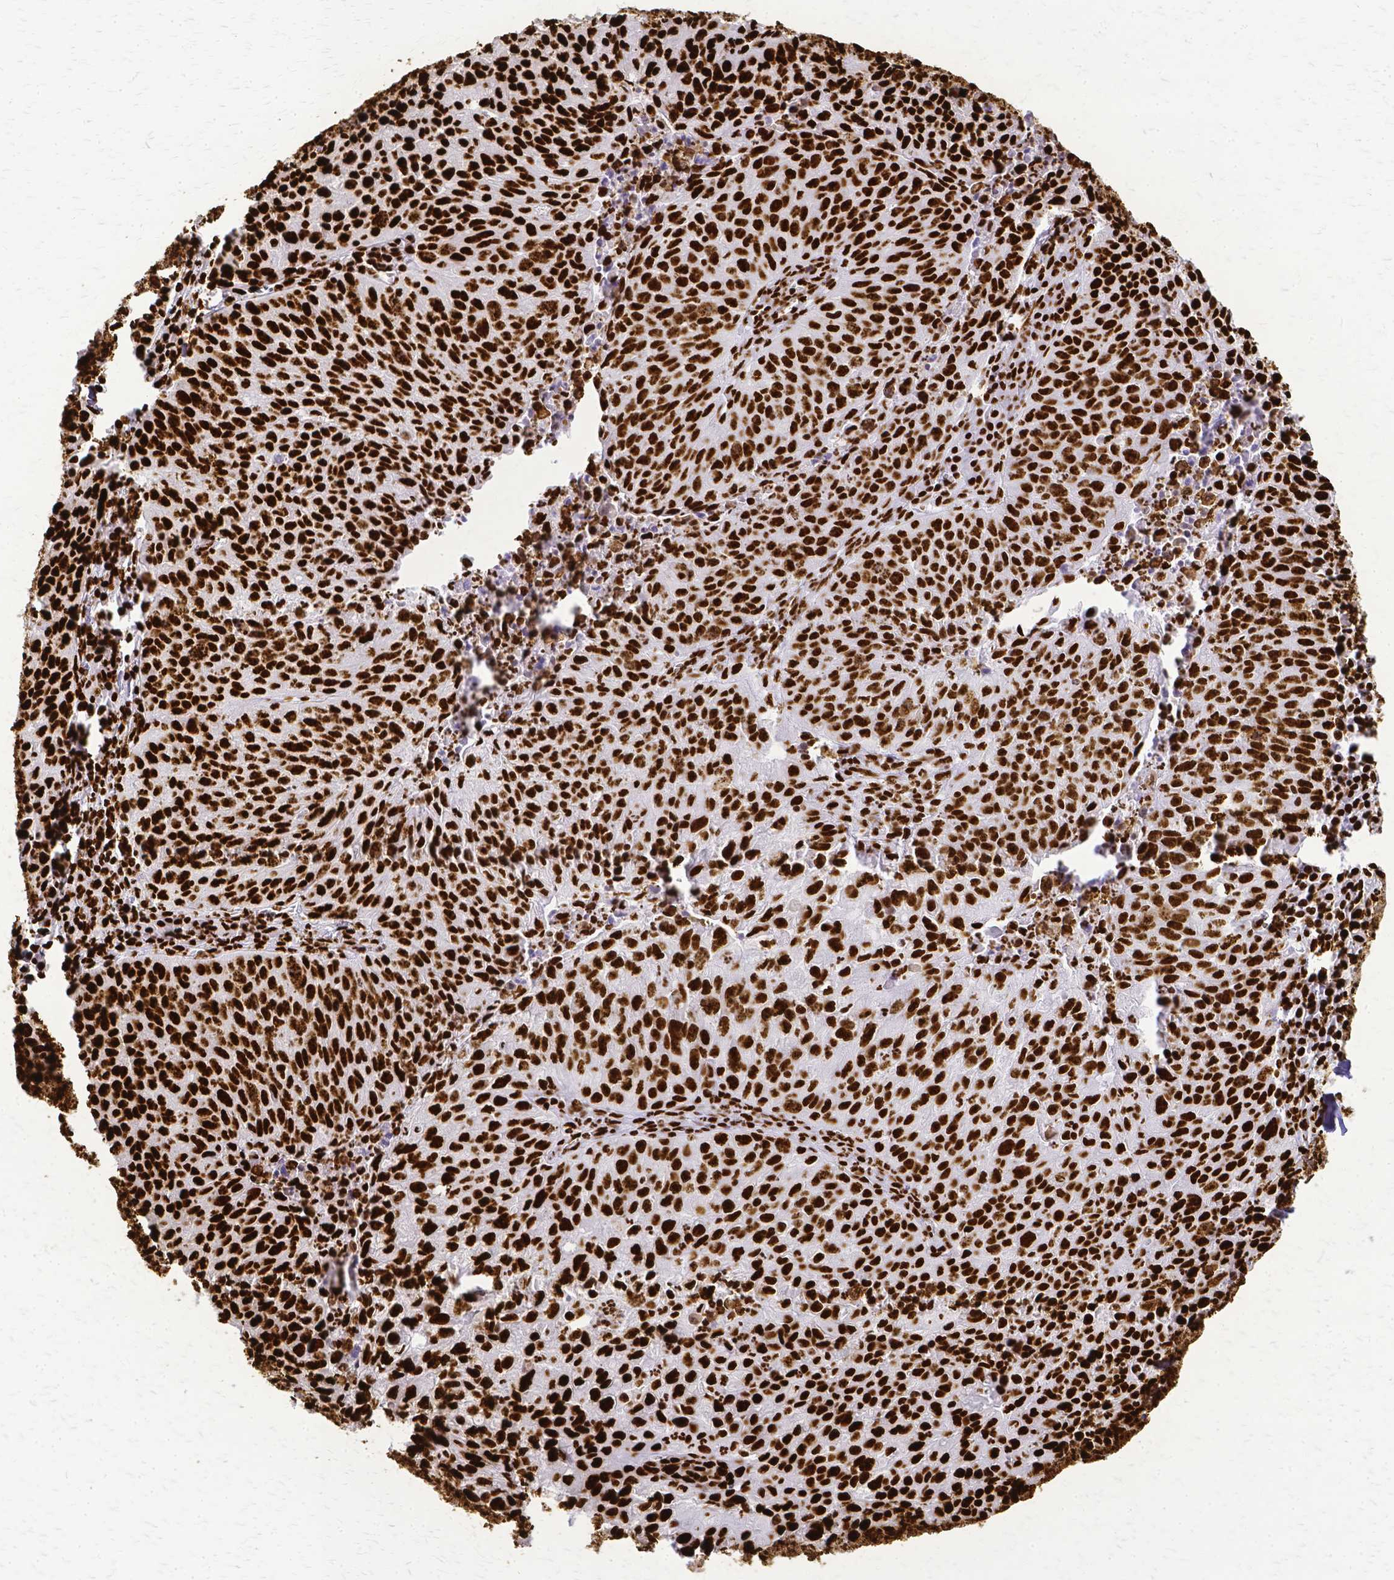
{"staining": {"intensity": "strong", "quantity": ">75%", "location": "nuclear"}, "tissue": "lung cancer", "cell_type": "Tumor cells", "image_type": "cancer", "snomed": [{"axis": "morphology", "description": "Squamous cell carcinoma, NOS"}, {"axis": "morphology", "description": "Squamous cell carcinoma, metastatic, NOS"}, {"axis": "topography", "description": "Bronchus"}, {"axis": "topography", "description": "Lung"}], "caption": "Strong nuclear protein expression is present in approximately >75% of tumor cells in lung cancer.", "gene": "SFPQ", "patient": {"sex": "male", "age": 62}}